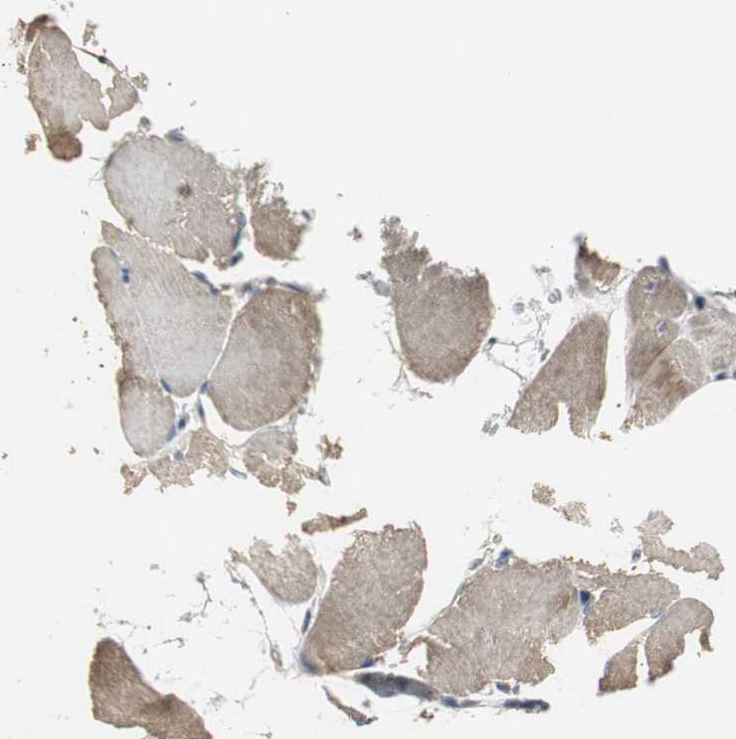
{"staining": {"intensity": "moderate", "quantity": "25%-75%", "location": "cytoplasmic/membranous"}, "tissue": "skeletal muscle", "cell_type": "Myocytes", "image_type": "normal", "snomed": [{"axis": "morphology", "description": "Normal tissue, NOS"}, {"axis": "topography", "description": "Skeletal muscle"}, {"axis": "topography", "description": "Parathyroid gland"}], "caption": "Immunohistochemical staining of benign skeletal muscle displays 25%-75% levels of moderate cytoplasmic/membranous protein positivity in about 25%-75% of myocytes.", "gene": "JTB", "patient": {"sex": "female", "age": 37}}